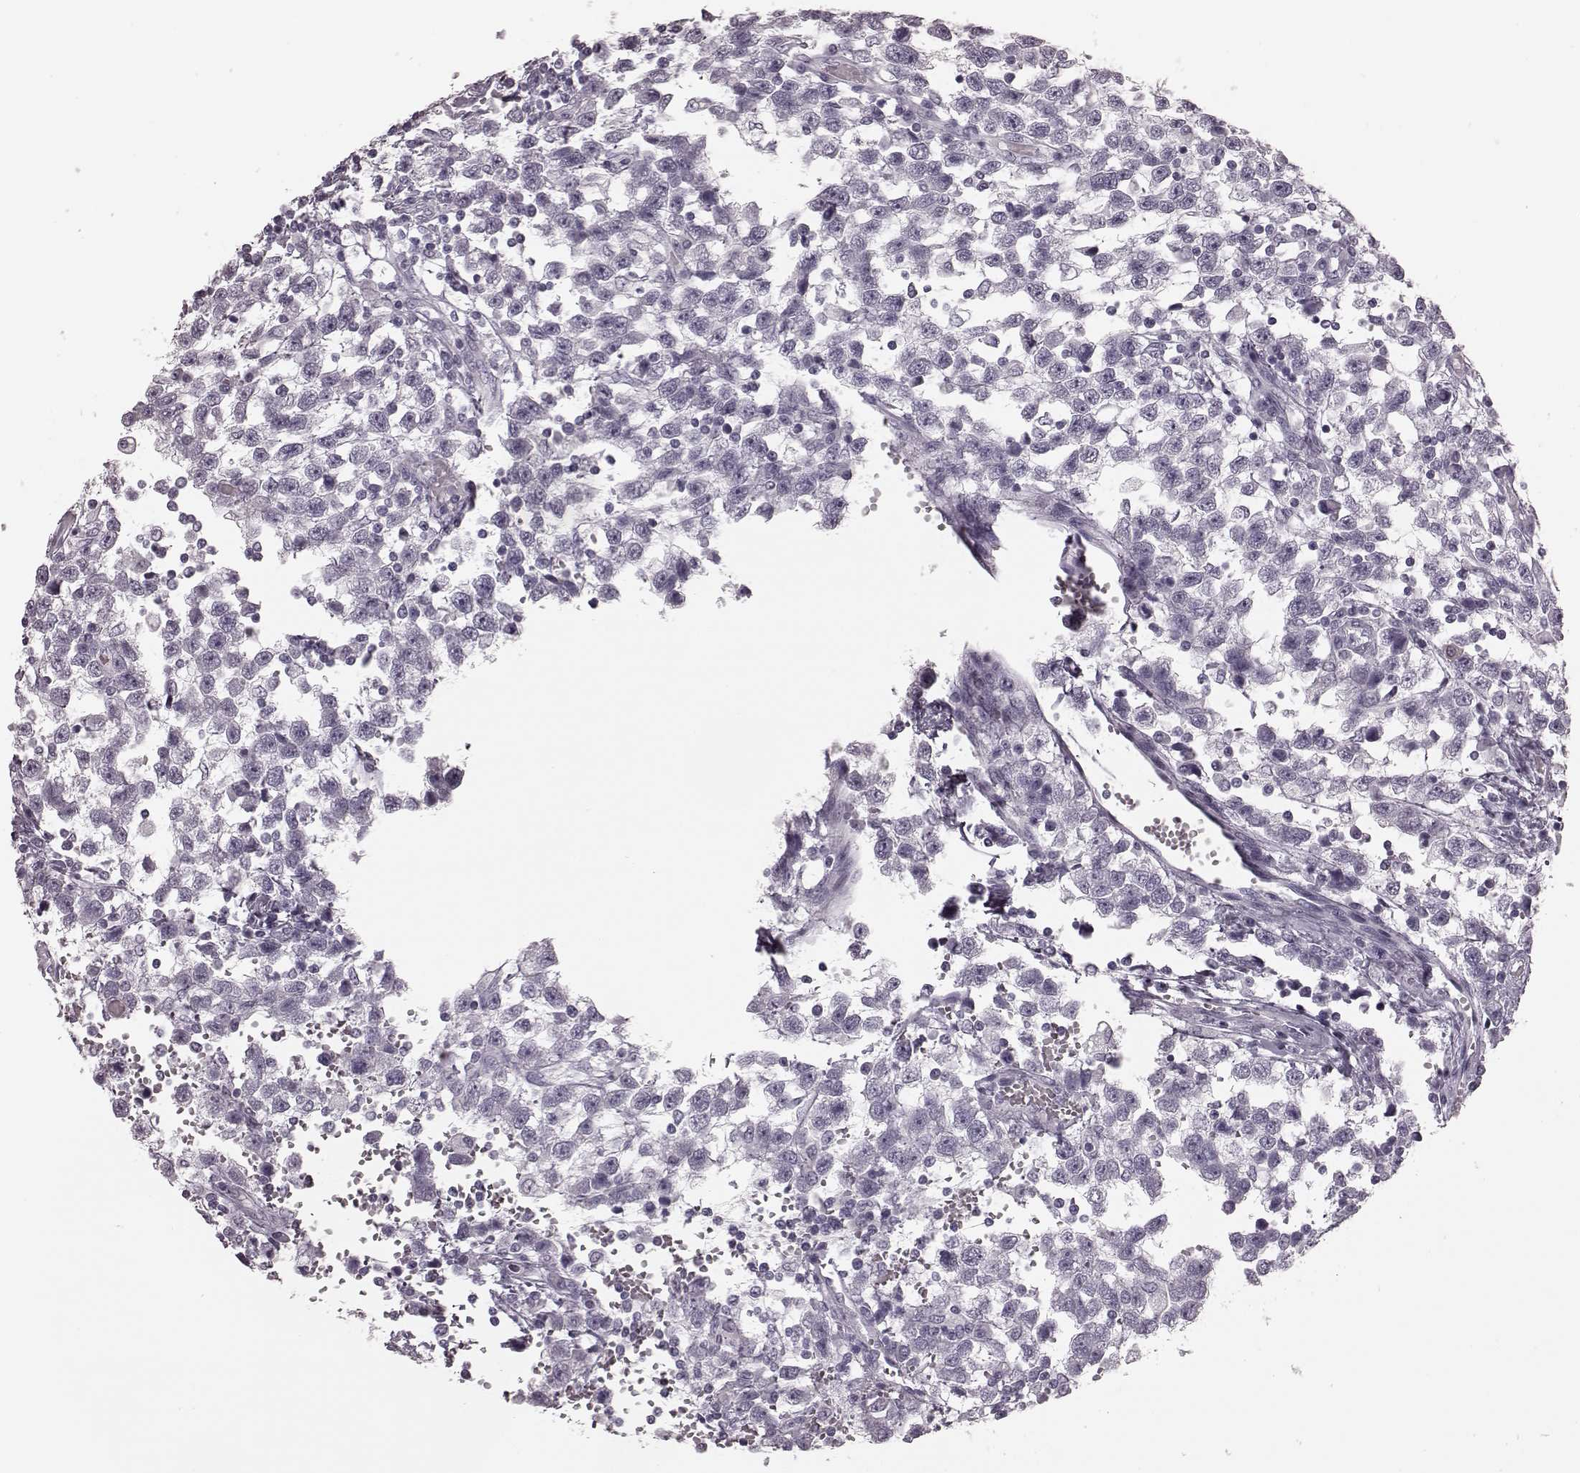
{"staining": {"intensity": "negative", "quantity": "none", "location": "none"}, "tissue": "testis cancer", "cell_type": "Tumor cells", "image_type": "cancer", "snomed": [{"axis": "morphology", "description": "Seminoma, NOS"}, {"axis": "topography", "description": "Testis"}], "caption": "The histopathology image reveals no significant expression in tumor cells of seminoma (testis).", "gene": "TRPM1", "patient": {"sex": "male", "age": 34}}